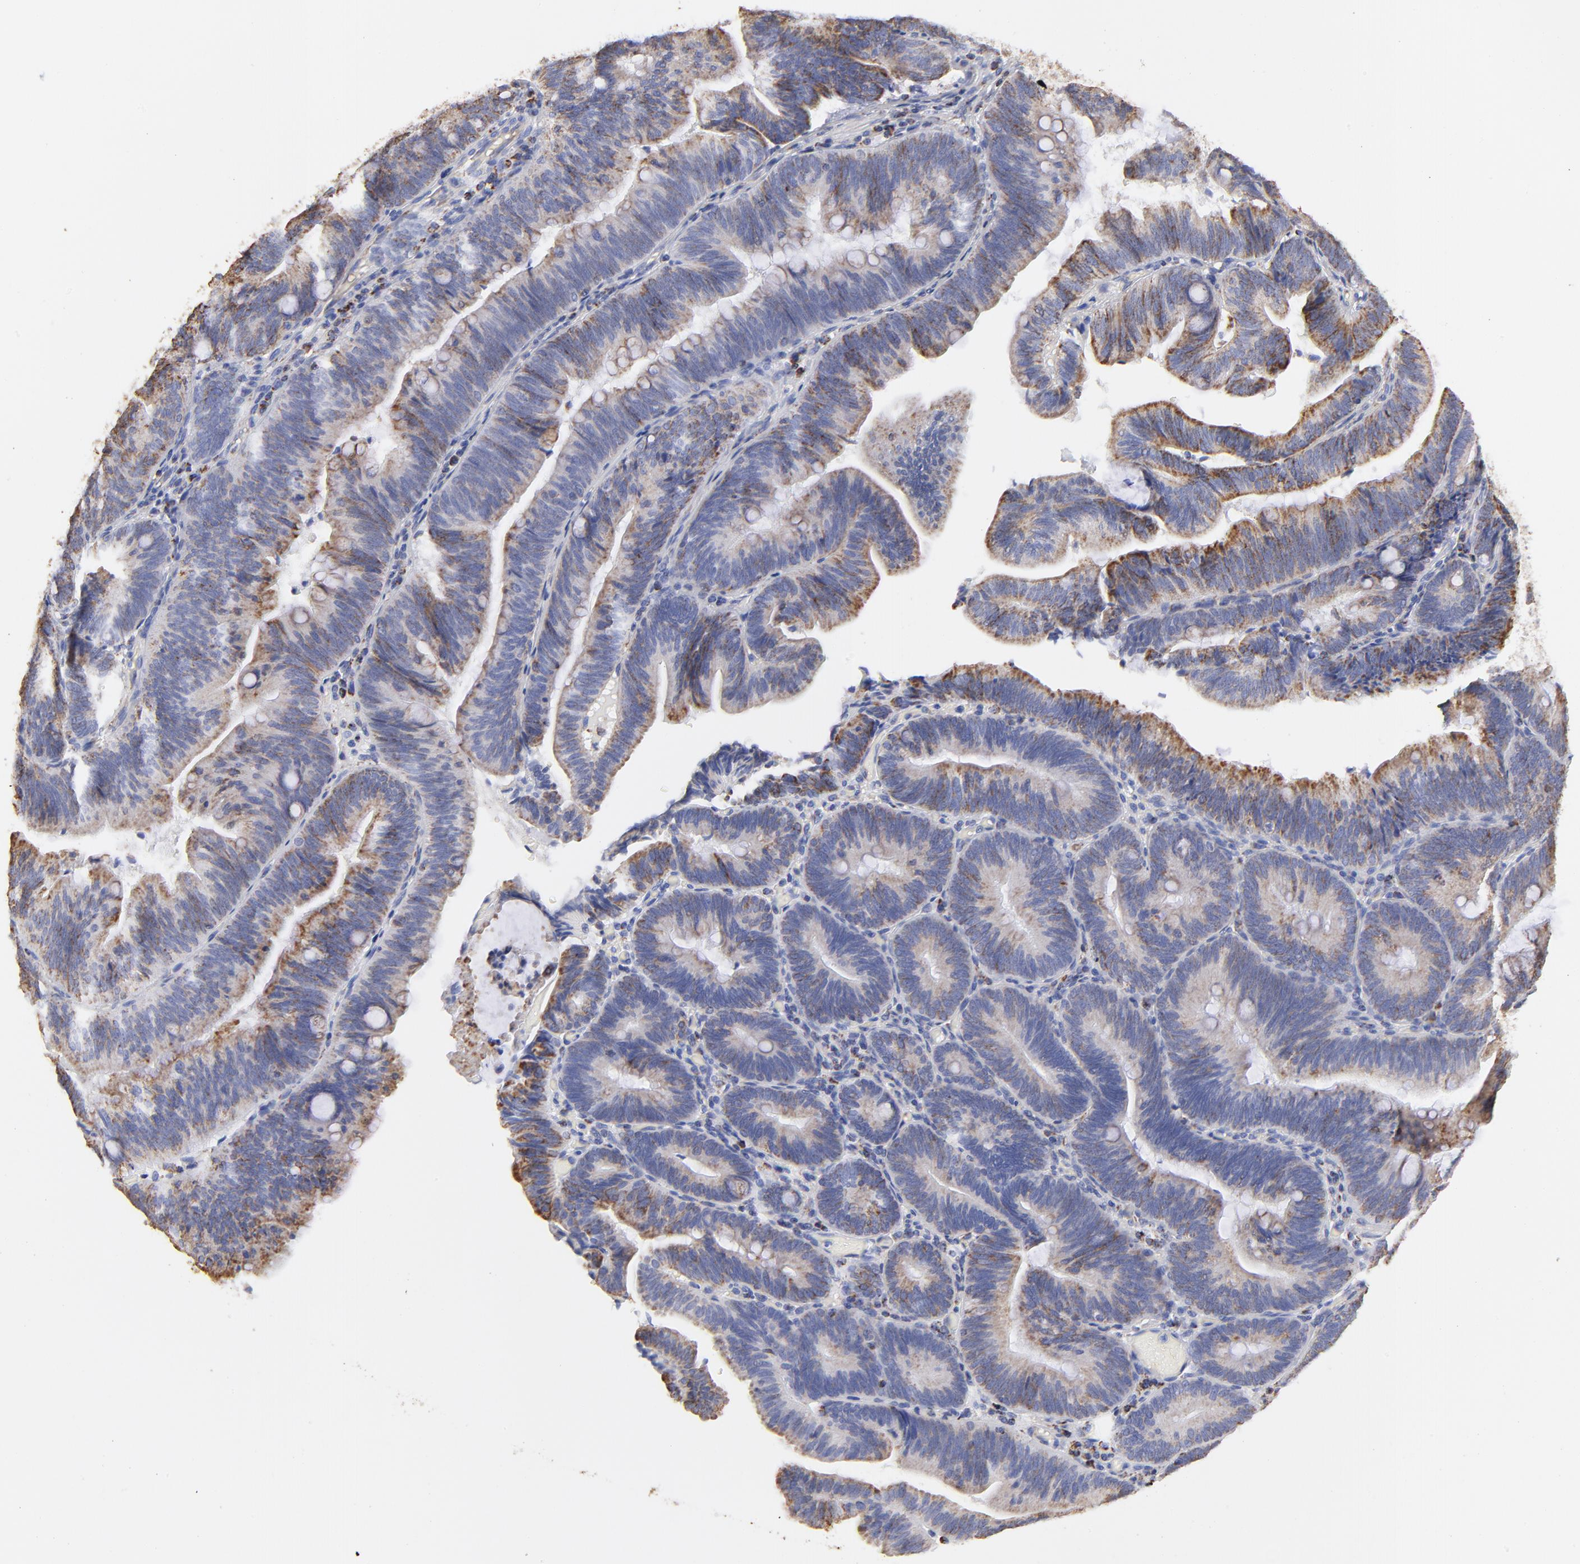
{"staining": {"intensity": "weak", "quantity": ">75%", "location": "cytoplasmic/membranous"}, "tissue": "pancreatic cancer", "cell_type": "Tumor cells", "image_type": "cancer", "snomed": [{"axis": "morphology", "description": "Adenocarcinoma, NOS"}, {"axis": "topography", "description": "Pancreas"}], "caption": "Protein analysis of pancreatic cancer tissue exhibits weak cytoplasmic/membranous staining in about >75% of tumor cells.", "gene": "COX4I1", "patient": {"sex": "male", "age": 82}}